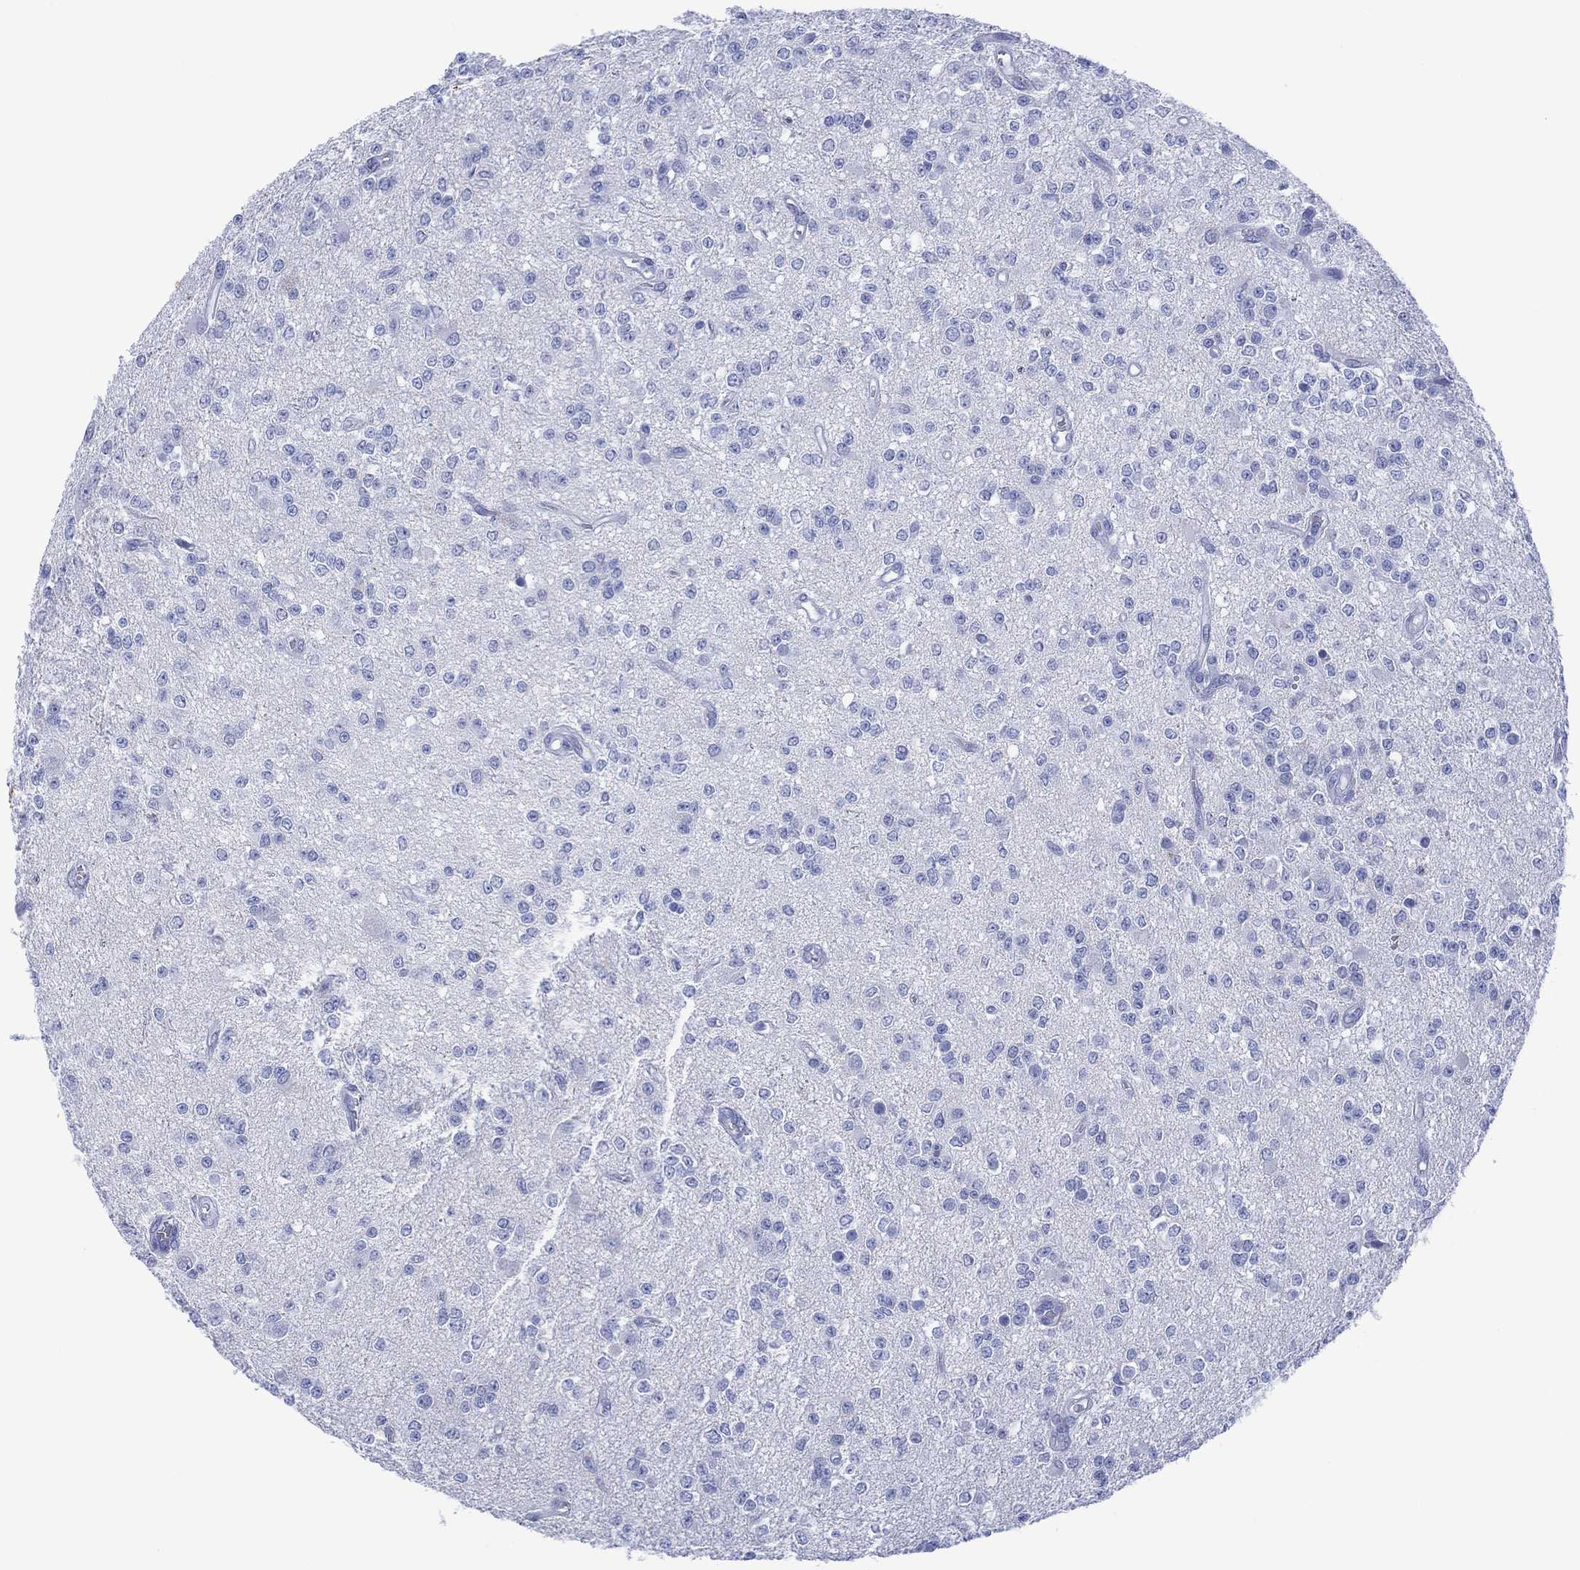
{"staining": {"intensity": "negative", "quantity": "none", "location": "none"}, "tissue": "glioma", "cell_type": "Tumor cells", "image_type": "cancer", "snomed": [{"axis": "morphology", "description": "Glioma, malignant, Low grade"}, {"axis": "topography", "description": "Brain"}], "caption": "Immunohistochemistry of malignant glioma (low-grade) reveals no expression in tumor cells.", "gene": "DPP4", "patient": {"sex": "female", "age": 45}}